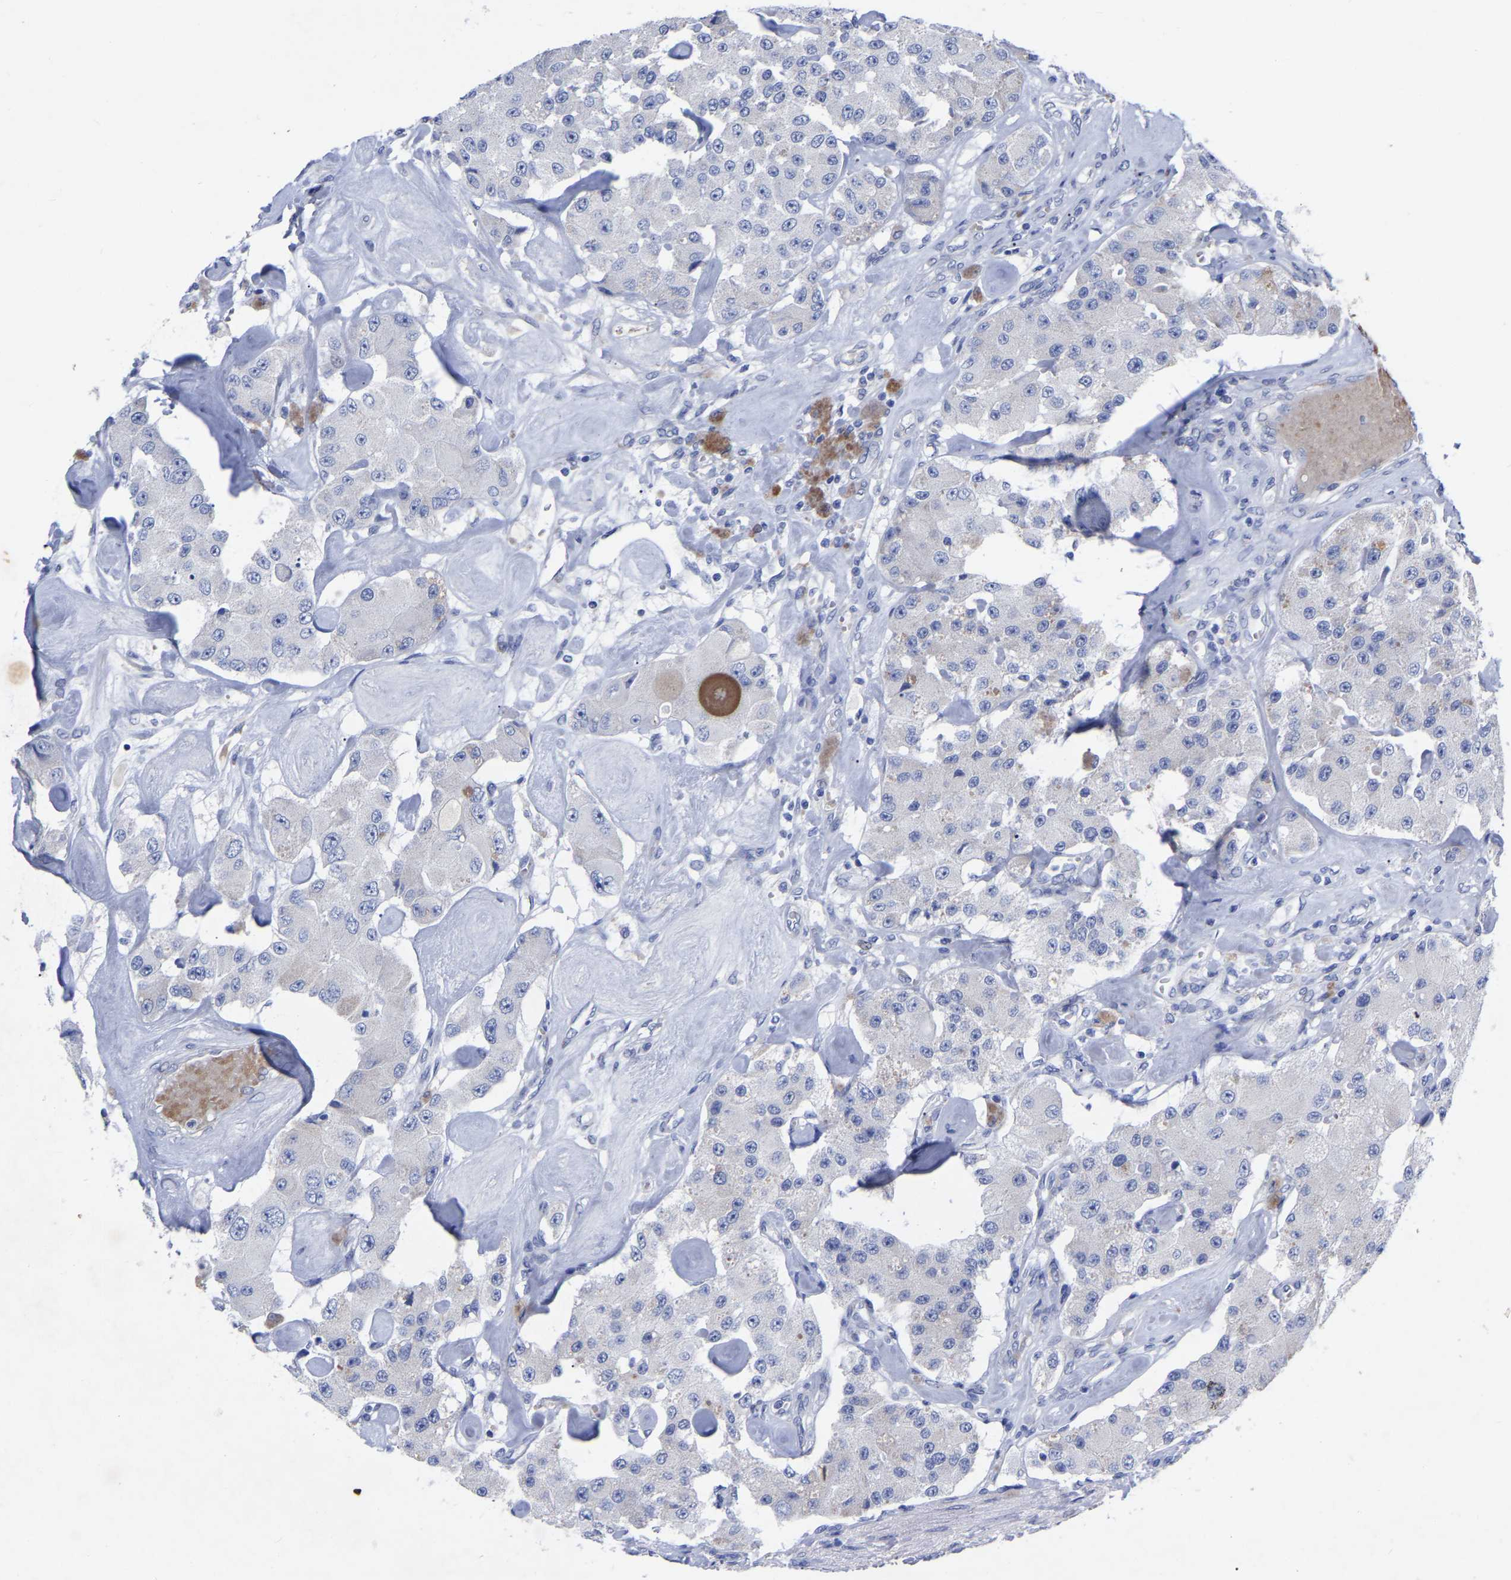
{"staining": {"intensity": "negative", "quantity": "none", "location": "none"}, "tissue": "carcinoid", "cell_type": "Tumor cells", "image_type": "cancer", "snomed": [{"axis": "morphology", "description": "Carcinoid, malignant, NOS"}, {"axis": "topography", "description": "Pancreas"}], "caption": "Image shows no protein expression in tumor cells of carcinoid (malignant) tissue.", "gene": "GDF3", "patient": {"sex": "male", "age": 41}}